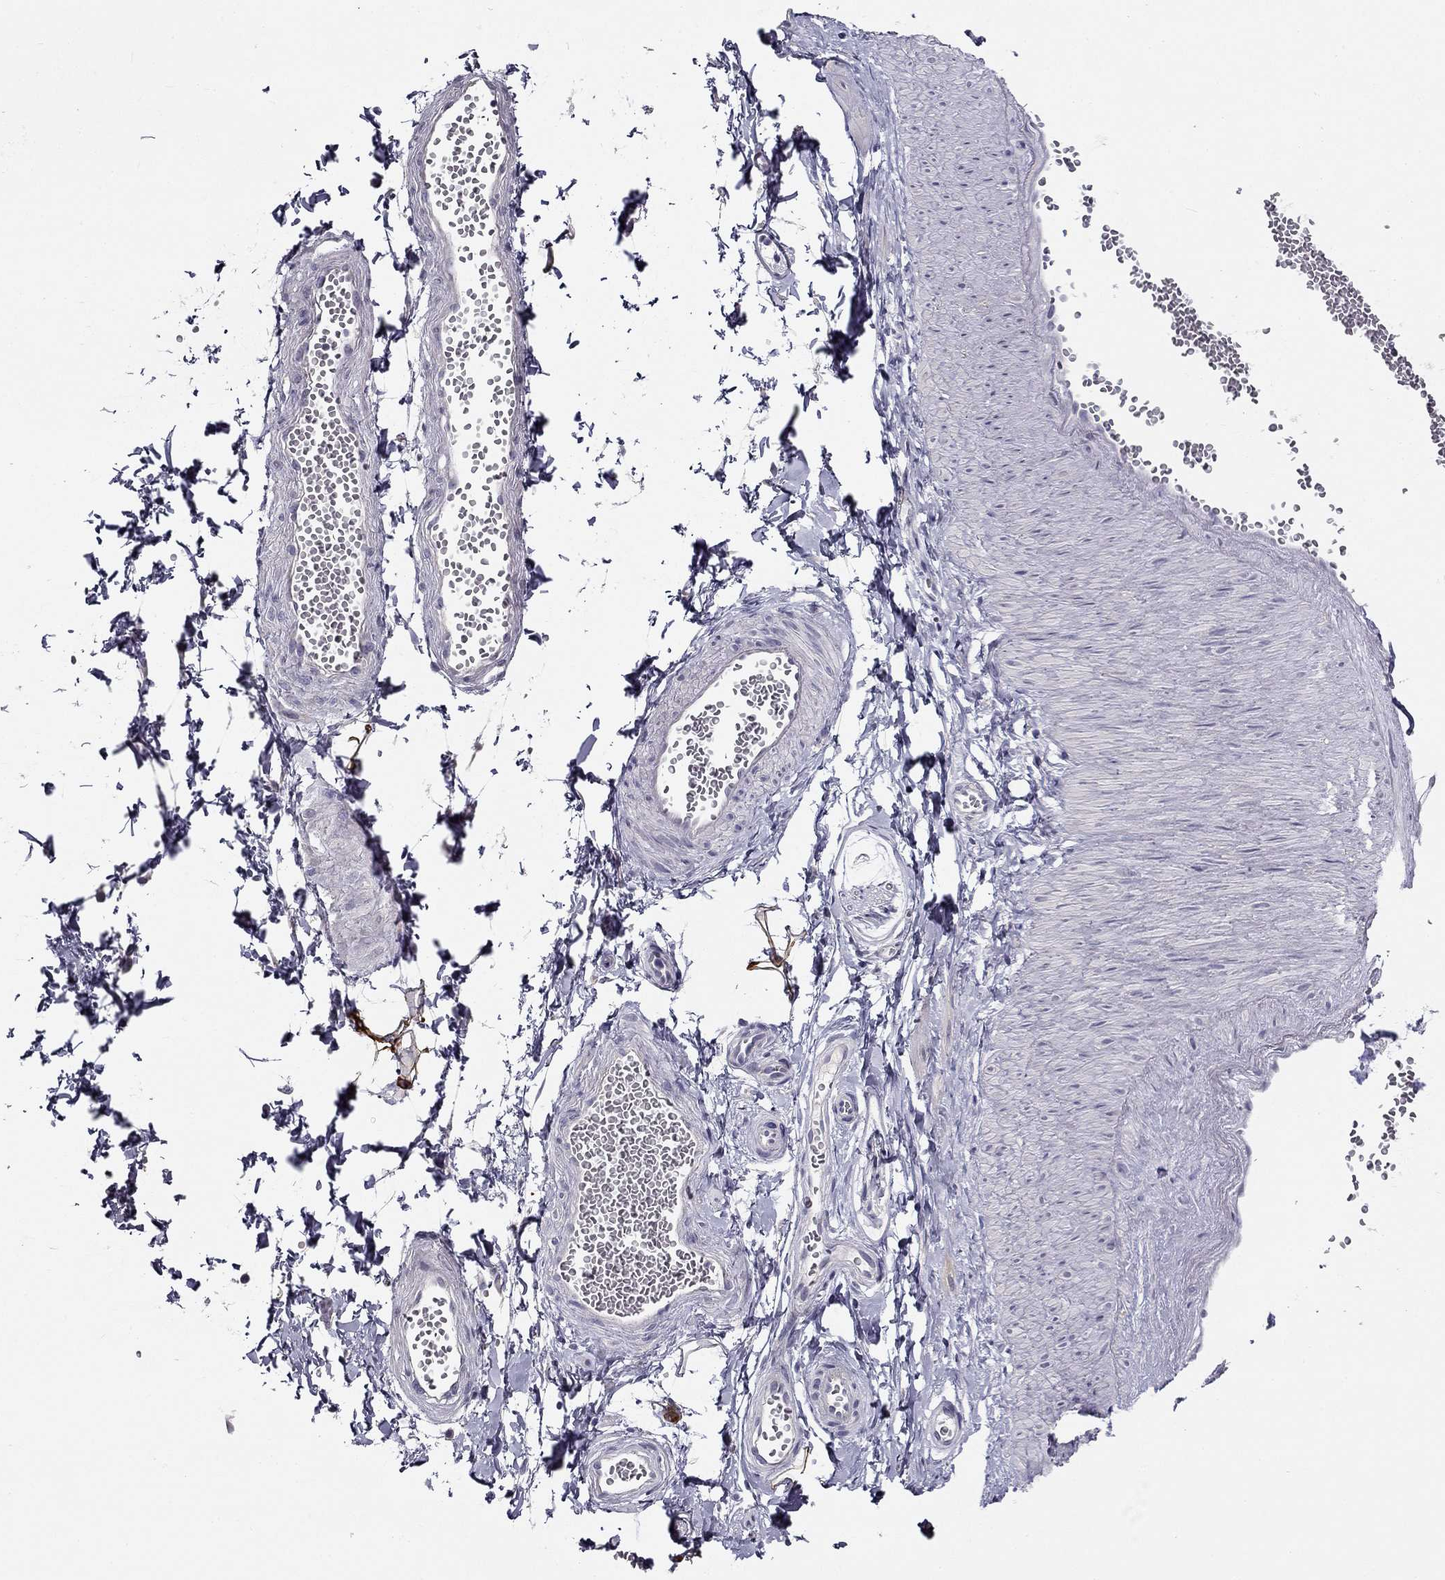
{"staining": {"intensity": "strong", "quantity": "25%-75%", "location": "cytoplasmic/membranous"}, "tissue": "adipose tissue", "cell_type": "Adipocytes", "image_type": "normal", "snomed": [{"axis": "morphology", "description": "Normal tissue, NOS"}, {"axis": "topography", "description": "Smooth muscle"}, {"axis": "topography", "description": "Peripheral nerve tissue"}], "caption": "Approximately 25%-75% of adipocytes in unremarkable adipose tissue display strong cytoplasmic/membranous protein staining as visualized by brown immunohistochemical staining.", "gene": "CNR1", "patient": {"sex": "male", "age": 22}}